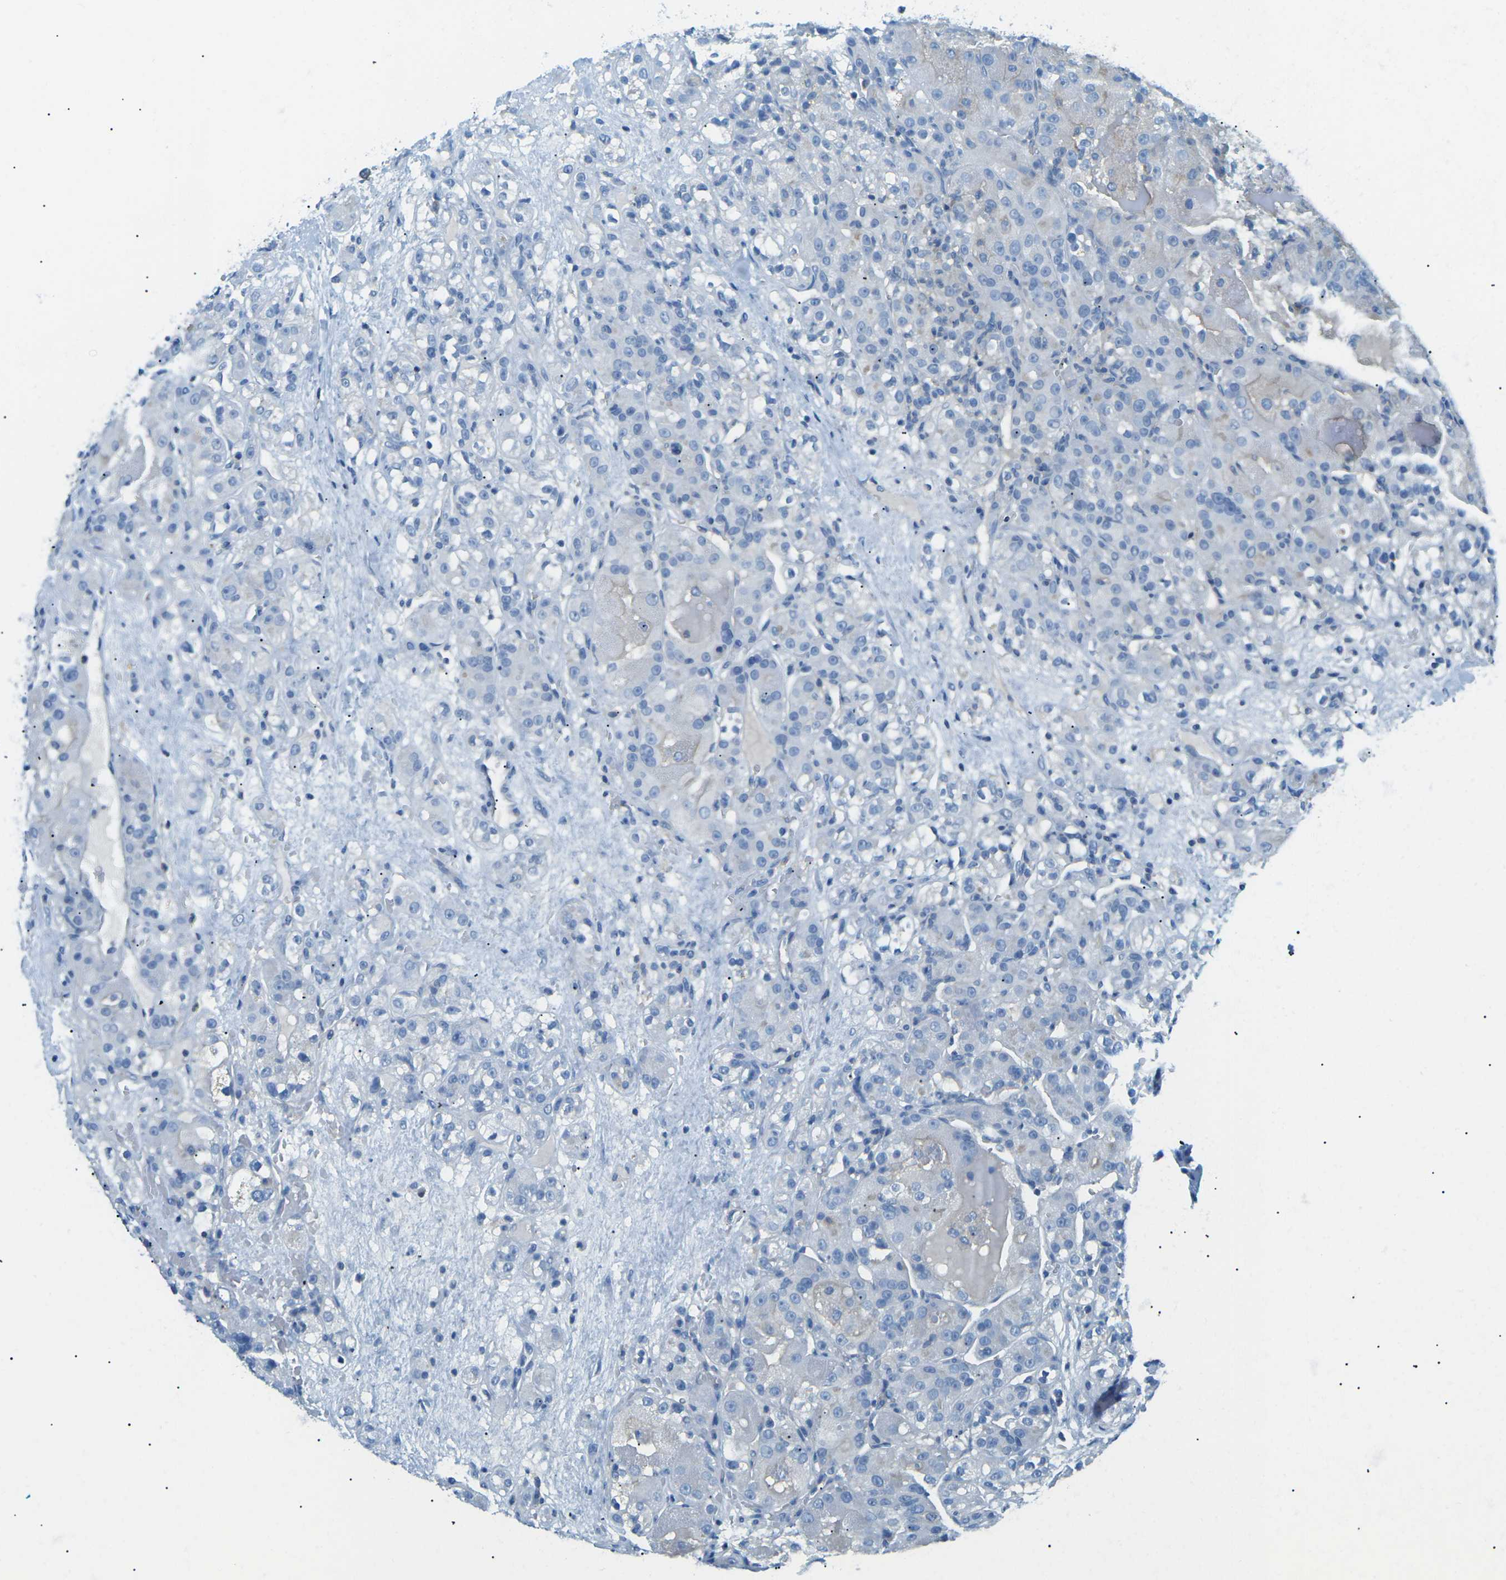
{"staining": {"intensity": "negative", "quantity": "none", "location": "none"}, "tissue": "renal cancer", "cell_type": "Tumor cells", "image_type": "cancer", "snomed": [{"axis": "morphology", "description": "Normal tissue, NOS"}, {"axis": "morphology", "description": "Adenocarcinoma, NOS"}, {"axis": "topography", "description": "Kidney"}], "caption": "Tumor cells are negative for brown protein staining in renal adenocarcinoma.", "gene": "CD47", "patient": {"sex": "male", "age": 61}}